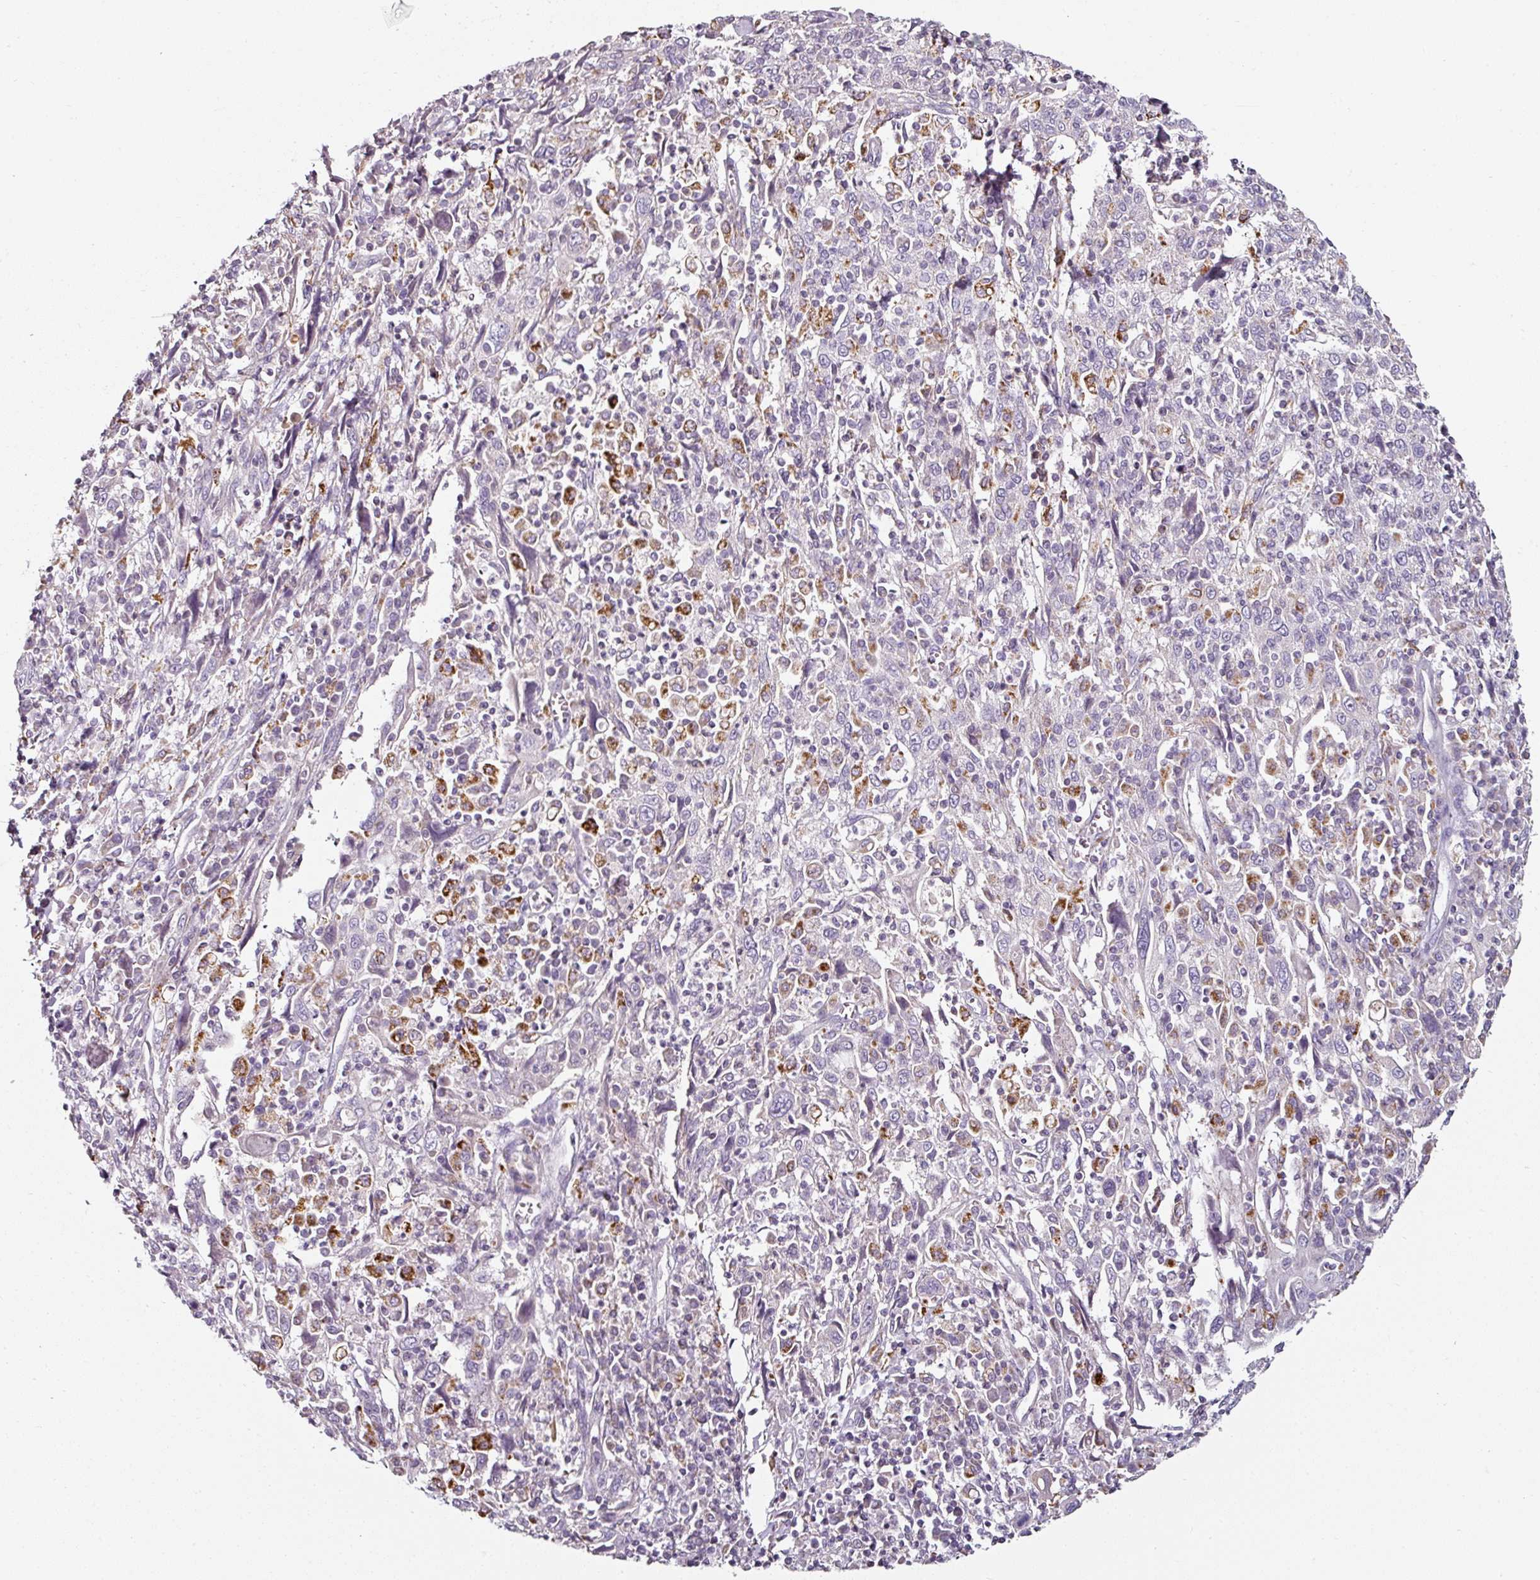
{"staining": {"intensity": "moderate", "quantity": "25%-75%", "location": "cytoplasmic/membranous"}, "tissue": "cervical cancer", "cell_type": "Tumor cells", "image_type": "cancer", "snomed": [{"axis": "morphology", "description": "Squamous cell carcinoma, NOS"}, {"axis": "topography", "description": "Cervix"}], "caption": "This photomicrograph reveals immunohistochemistry (IHC) staining of human cervical squamous cell carcinoma, with medium moderate cytoplasmic/membranous expression in about 25%-75% of tumor cells.", "gene": "CAP2", "patient": {"sex": "female", "age": 46}}